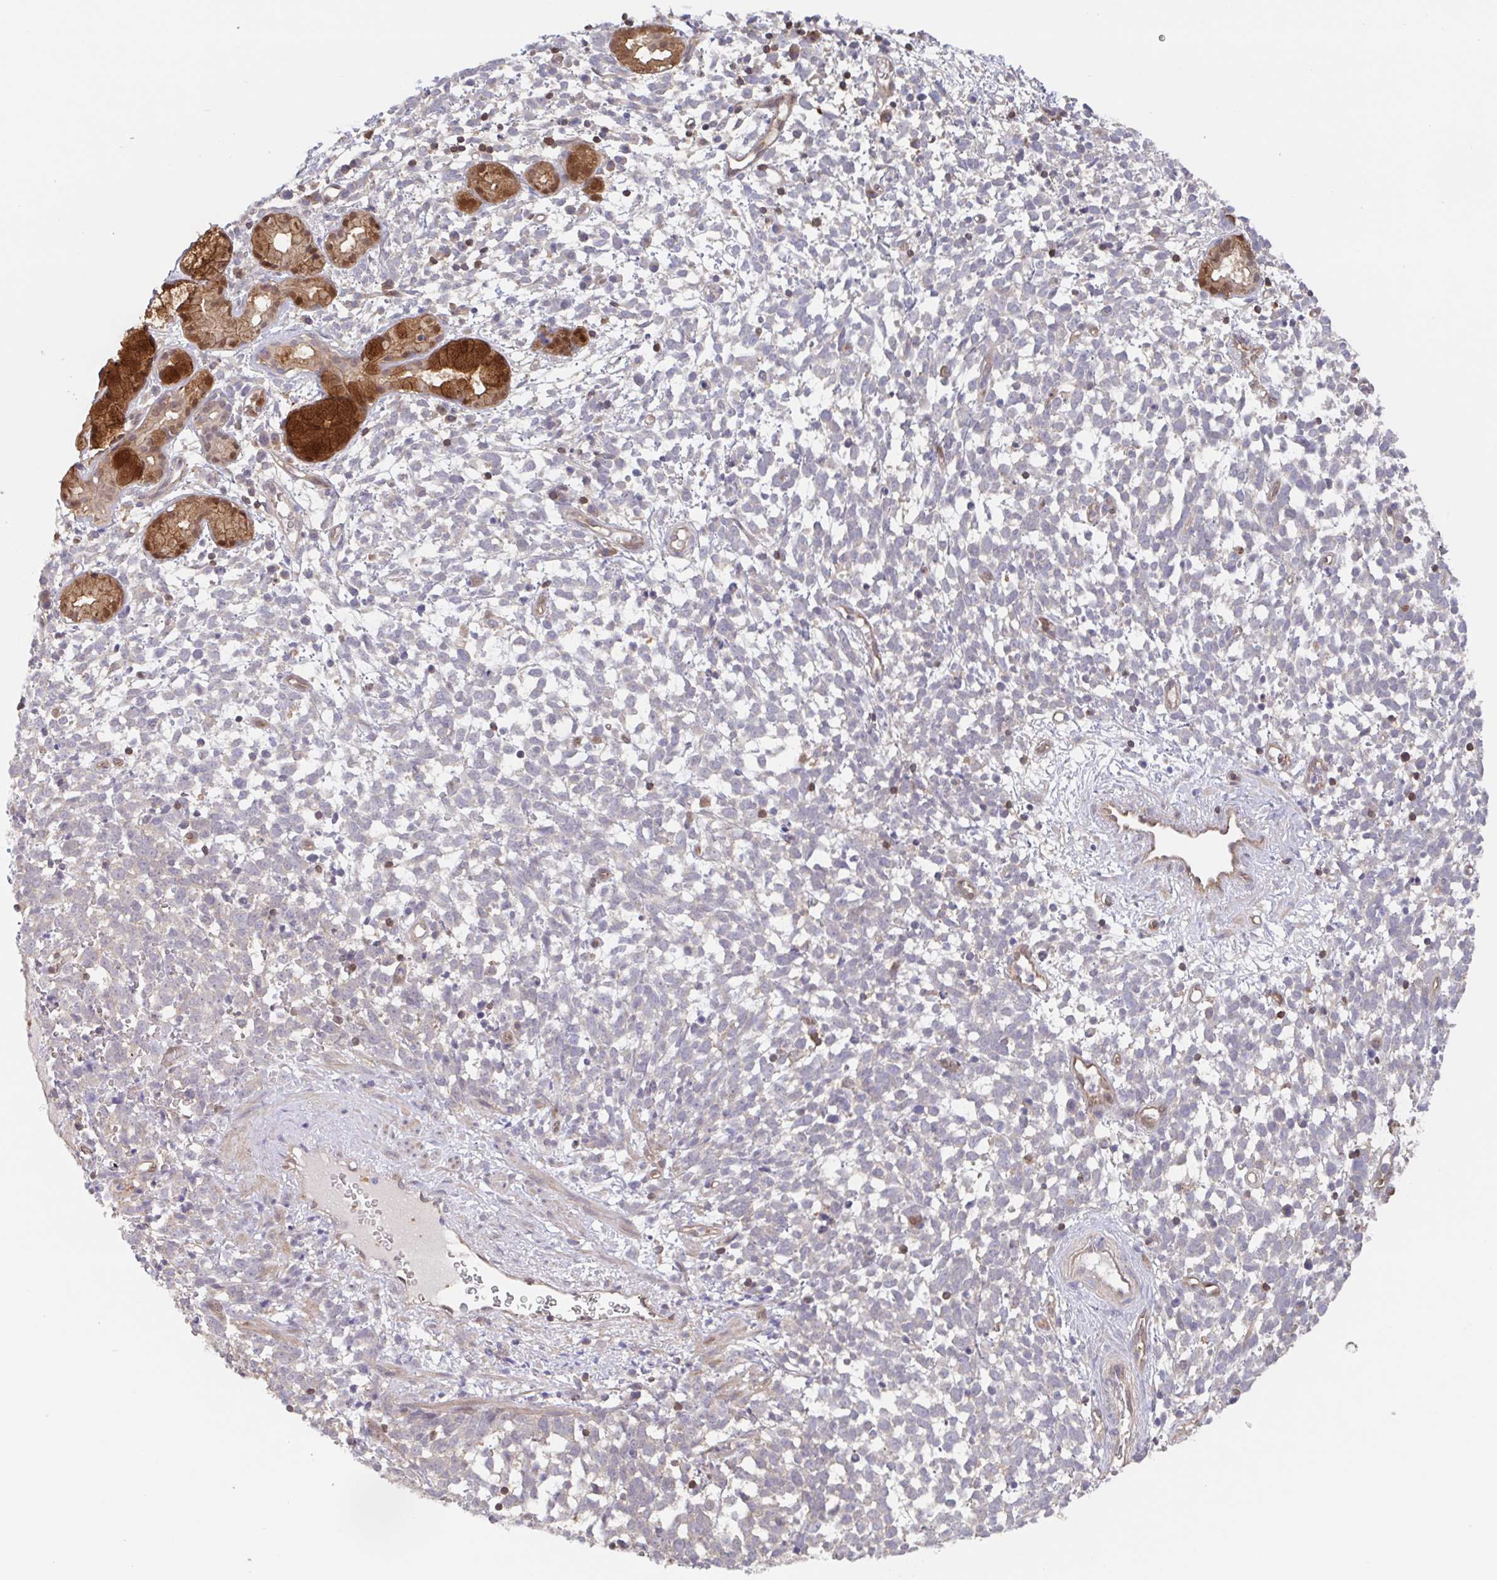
{"staining": {"intensity": "negative", "quantity": "none", "location": "none"}, "tissue": "melanoma", "cell_type": "Tumor cells", "image_type": "cancer", "snomed": [{"axis": "morphology", "description": "Malignant melanoma, NOS"}, {"axis": "topography", "description": "Skin"}], "caption": "Micrograph shows no significant protein positivity in tumor cells of malignant melanoma.", "gene": "AGFG2", "patient": {"sex": "female", "age": 70}}